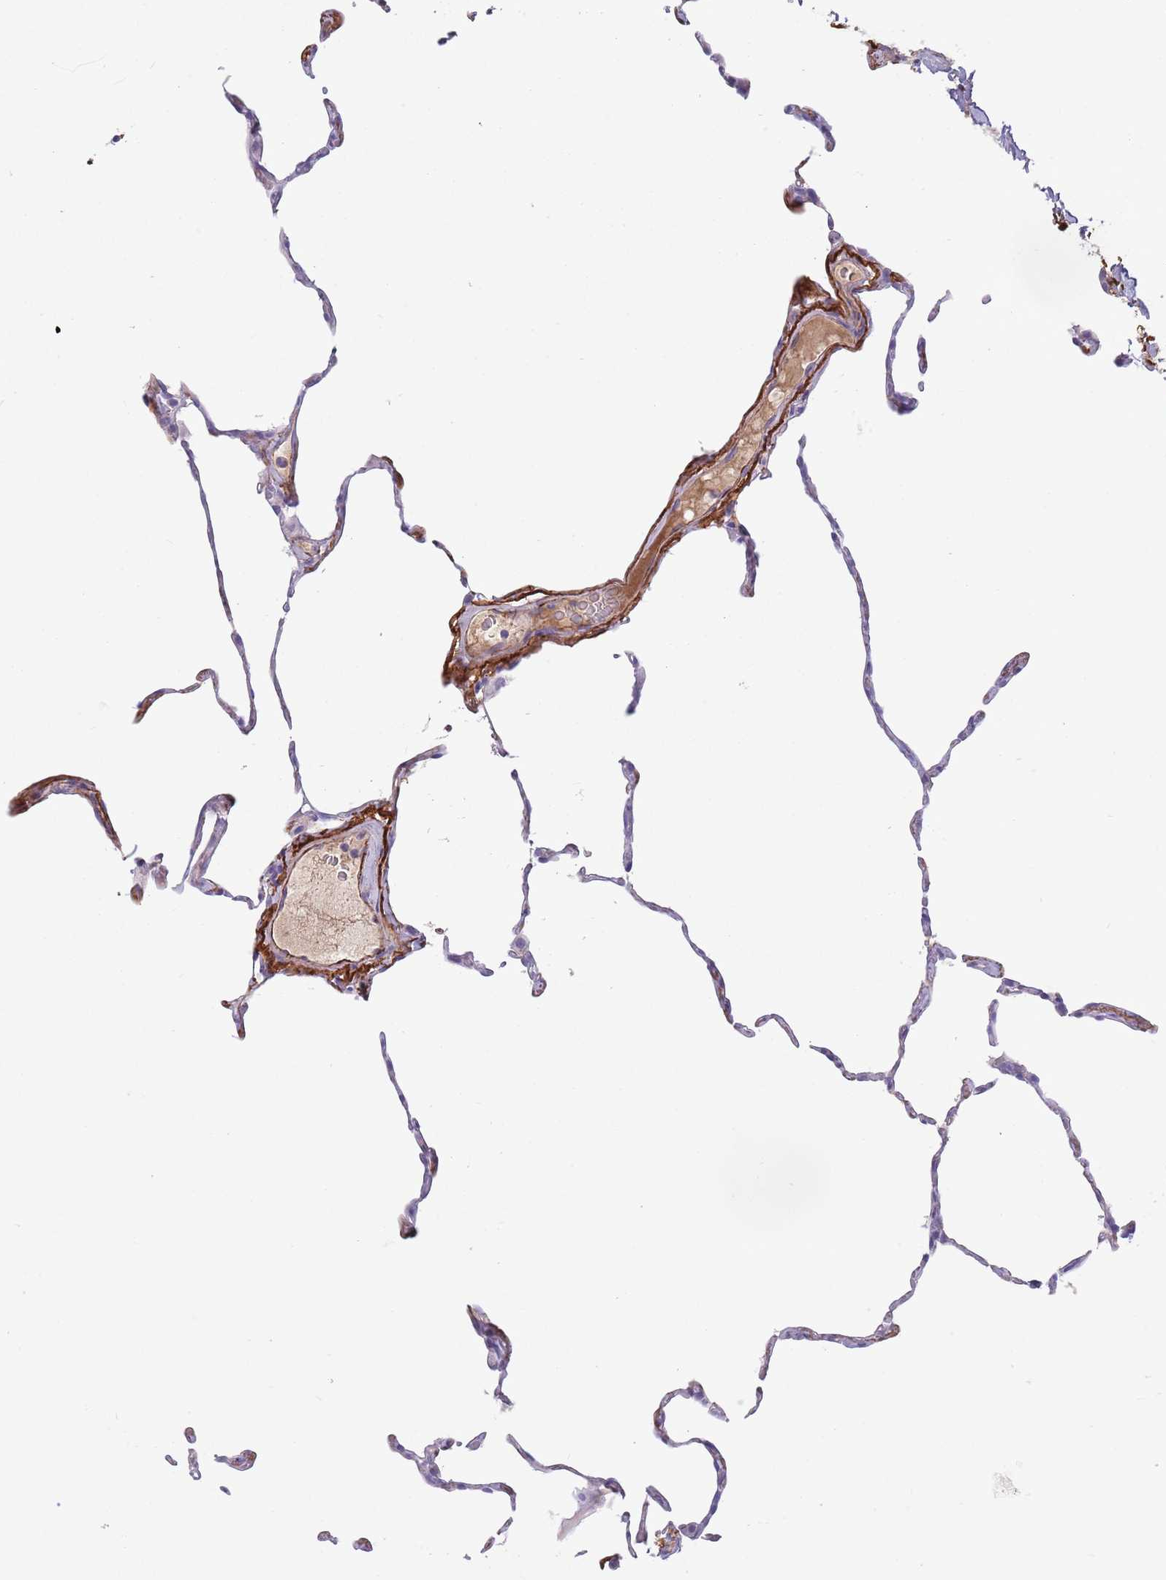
{"staining": {"intensity": "negative", "quantity": "none", "location": "none"}, "tissue": "lung", "cell_type": "Alveolar cells", "image_type": "normal", "snomed": [{"axis": "morphology", "description": "Normal tissue, NOS"}, {"axis": "topography", "description": "Lung"}], "caption": "Protein analysis of benign lung exhibits no significant staining in alveolar cells.", "gene": "LEPROTL1", "patient": {"sex": "female", "age": 57}}